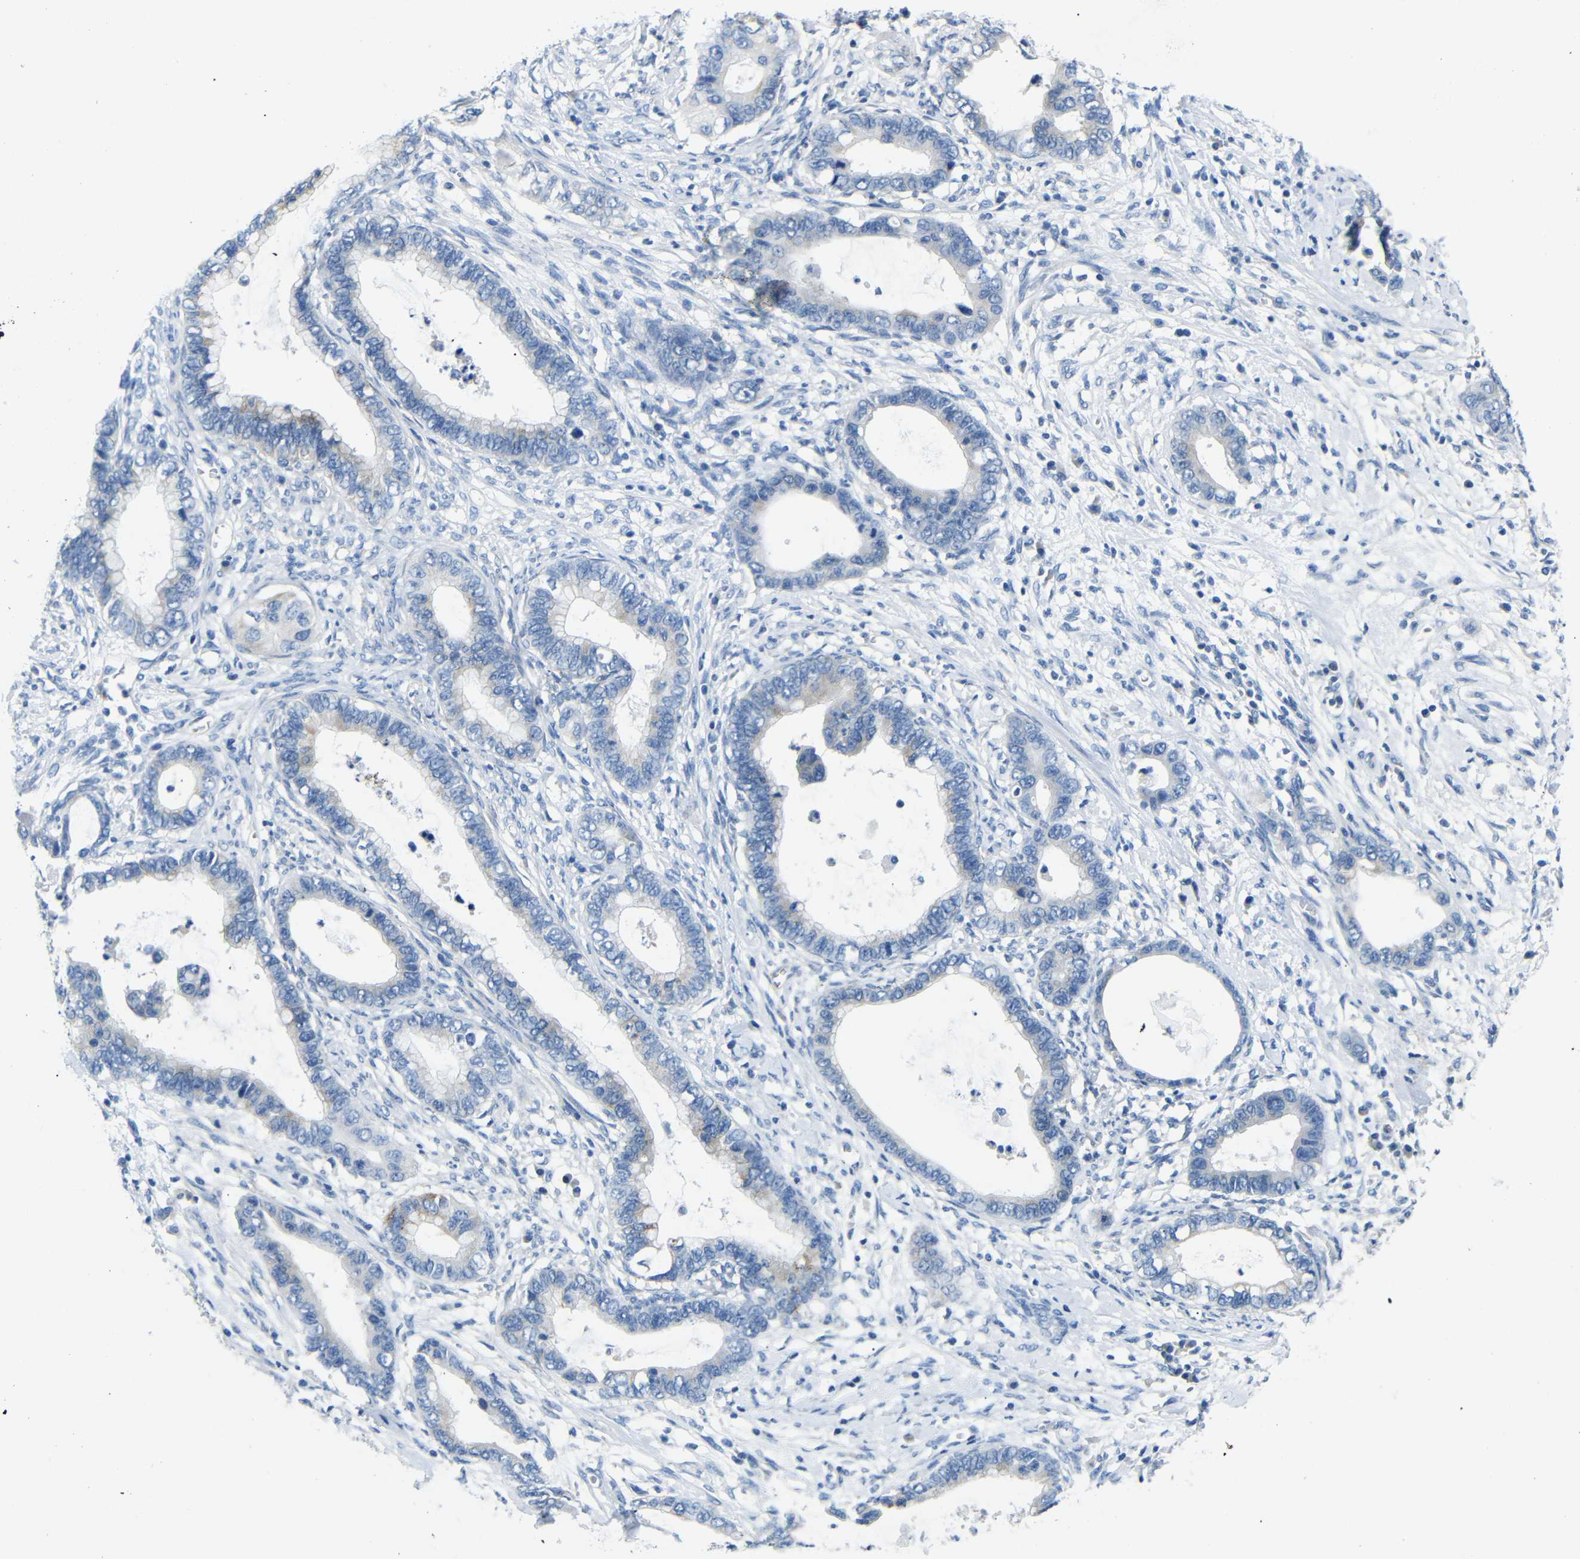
{"staining": {"intensity": "moderate", "quantity": "<25%", "location": "cytoplasmic/membranous"}, "tissue": "cervical cancer", "cell_type": "Tumor cells", "image_type": "cancer", "snomed": [{"axis": "morphology", "description": "Adenocarcinoma, NOS"}, {"axis": "topography", "description": "Cervix"}], "caption": "Protein staining of adenocarcinoma (cervical) tissue displays moderate cytoplasmic/membranous expression in about <25% of tumor cells.", "gene": "DCP1A", "patient": {"sex": "female", "age": 44}}